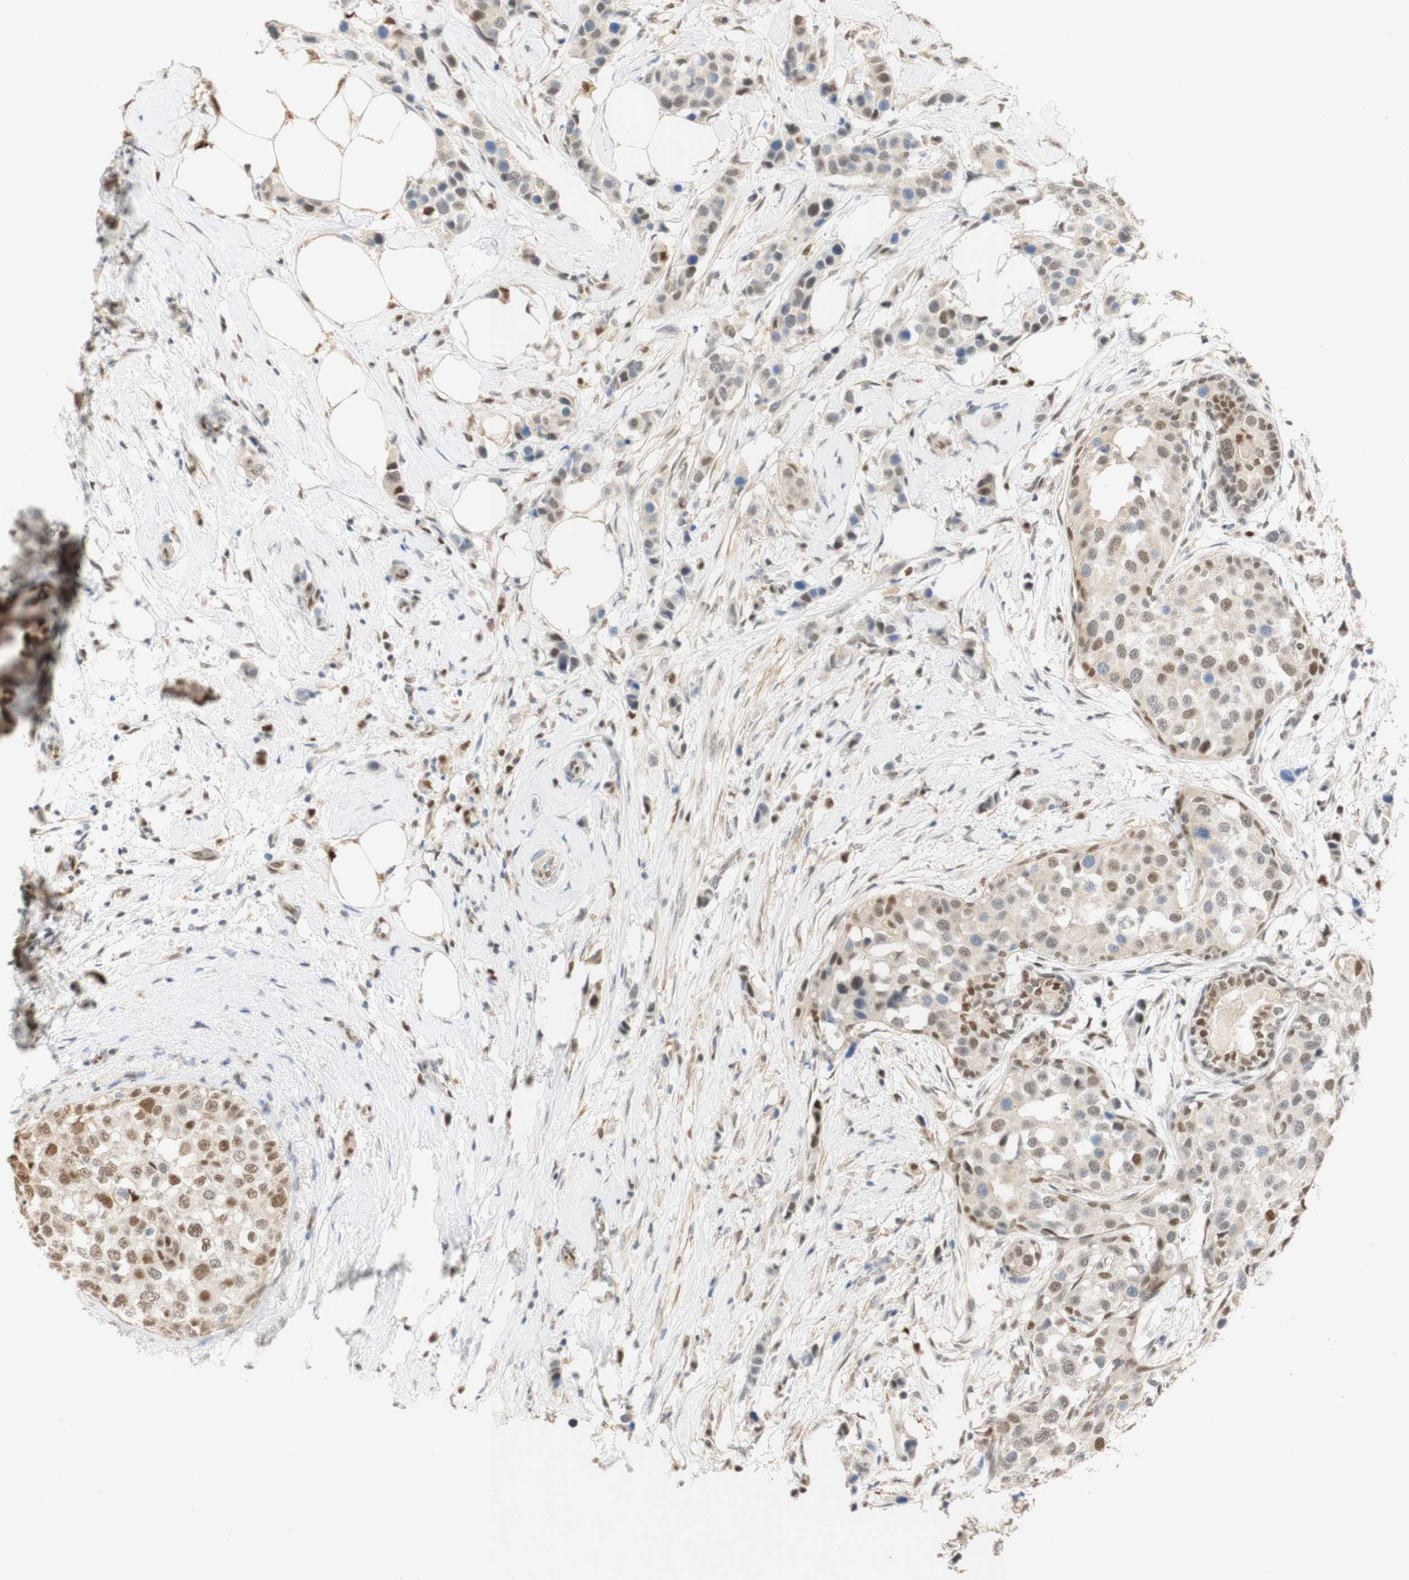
{"staining": {"intensity": "weak", "quantity": "25%-75%", "location": "nuclear"}, "tissue": "breast cancer", "cell_type": "Tumor cells", "image_type": "cancer", "snomed": [{"axis": "morphology", "description": "Normal tissue, NOS"}, {"axis": "morphology", "description": "Duct carcinoma"}, {"axis": "topography", "description": "Breast"}], "caption": "Weak nuclear staining for a protein is present in about 25%-75% of tumor cells of breast cancer (infiltrating ductal carcinoma) using IHC.", "gene": "MAP3K4", "patient": {"sex": "female", "age": 50}}